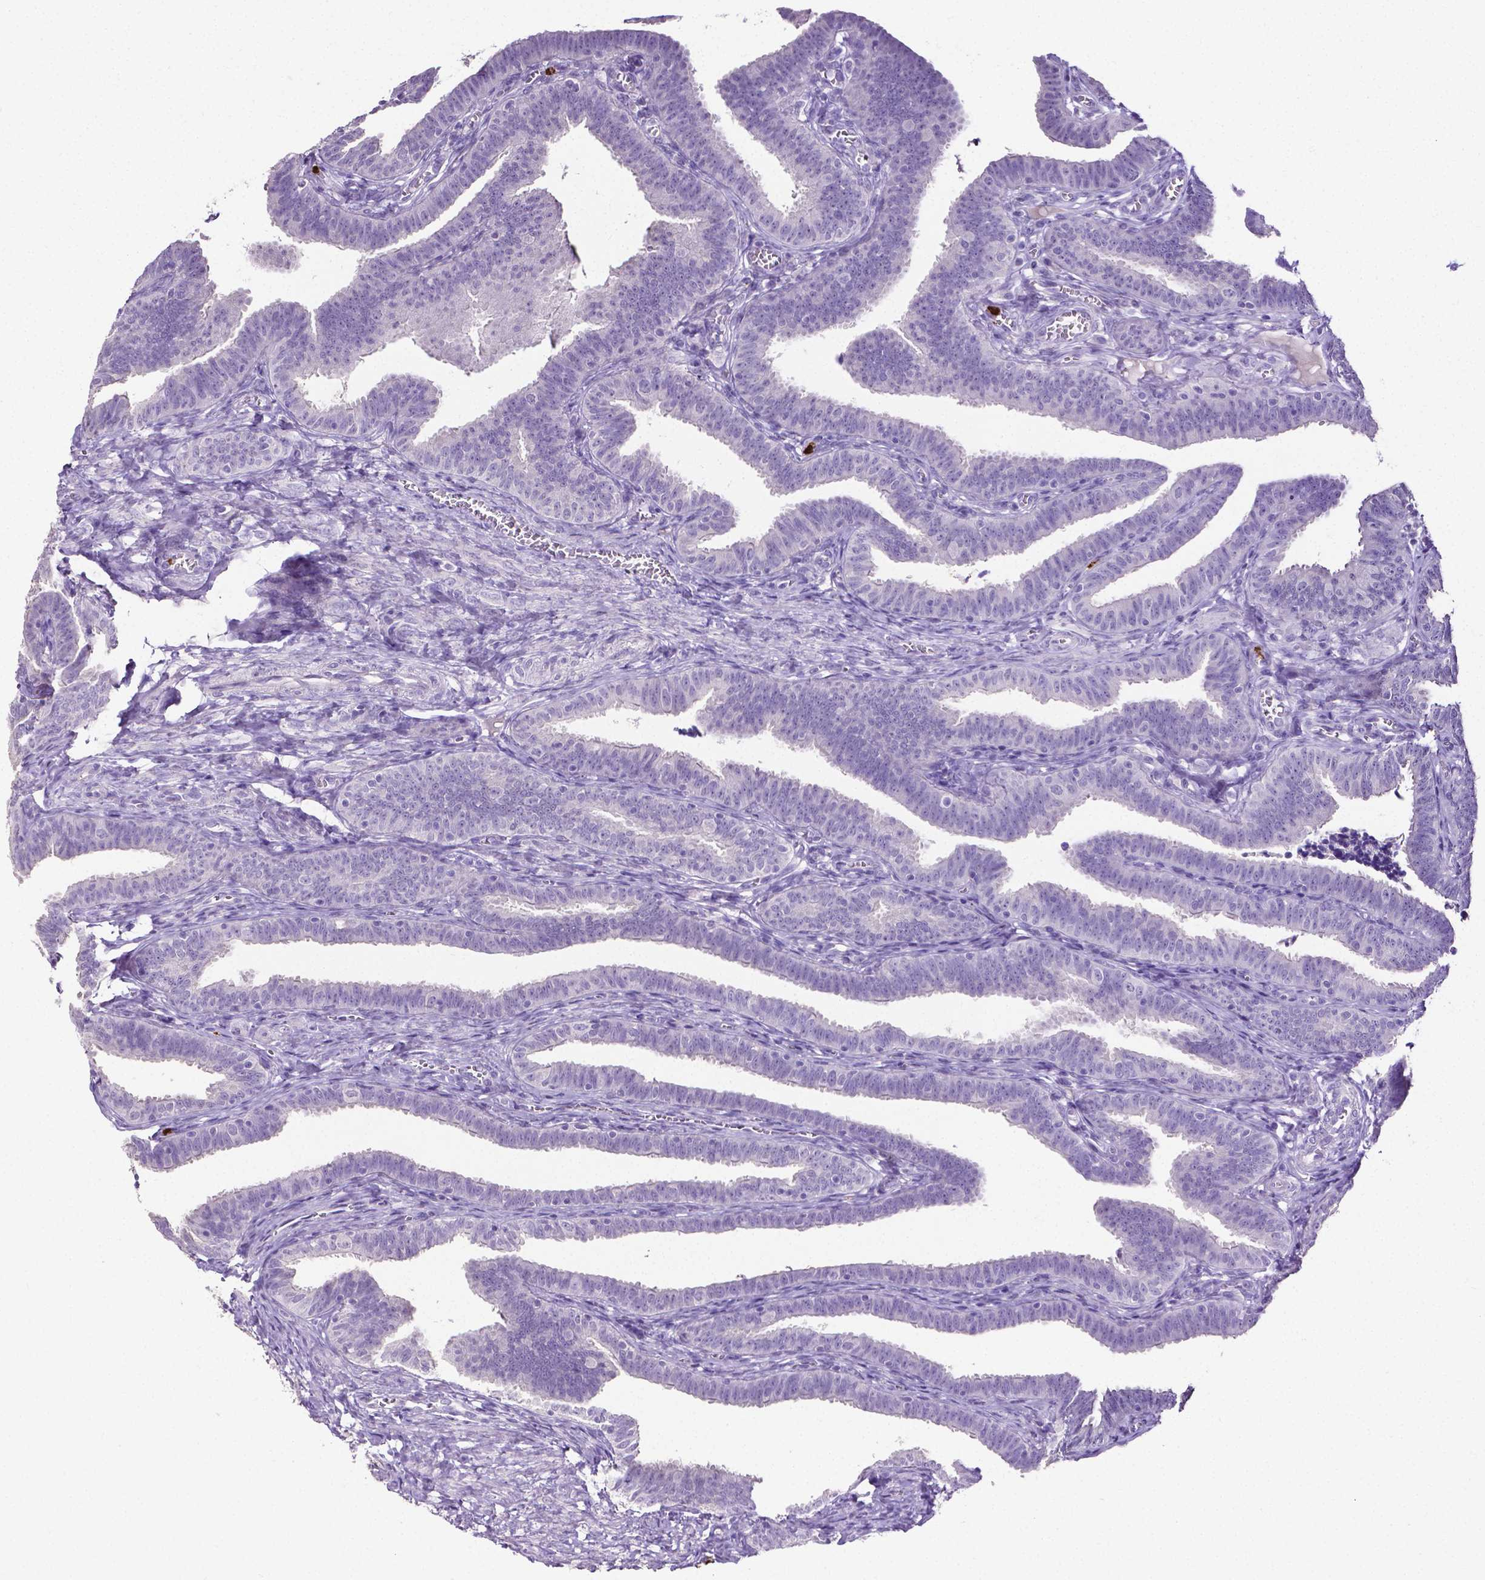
{"staining": {"intensity": "negative", "quantity": "none", "location": "none"}, "tissue": "fallopian tube", "cell_type": "Glandular cells", "image_type": "normal", "snomed": [{"axis": "morphology", "description": "Normal tissue, NOS"}, {"axis": "topography", "description": "Fallopian tube"}], "caption": "Immunohistochemical staining of benign human fallopian tube reveals no significant expression in glandular cells.", "gene": "MMP9", "patient": {"sex": "female", "age": 25}}